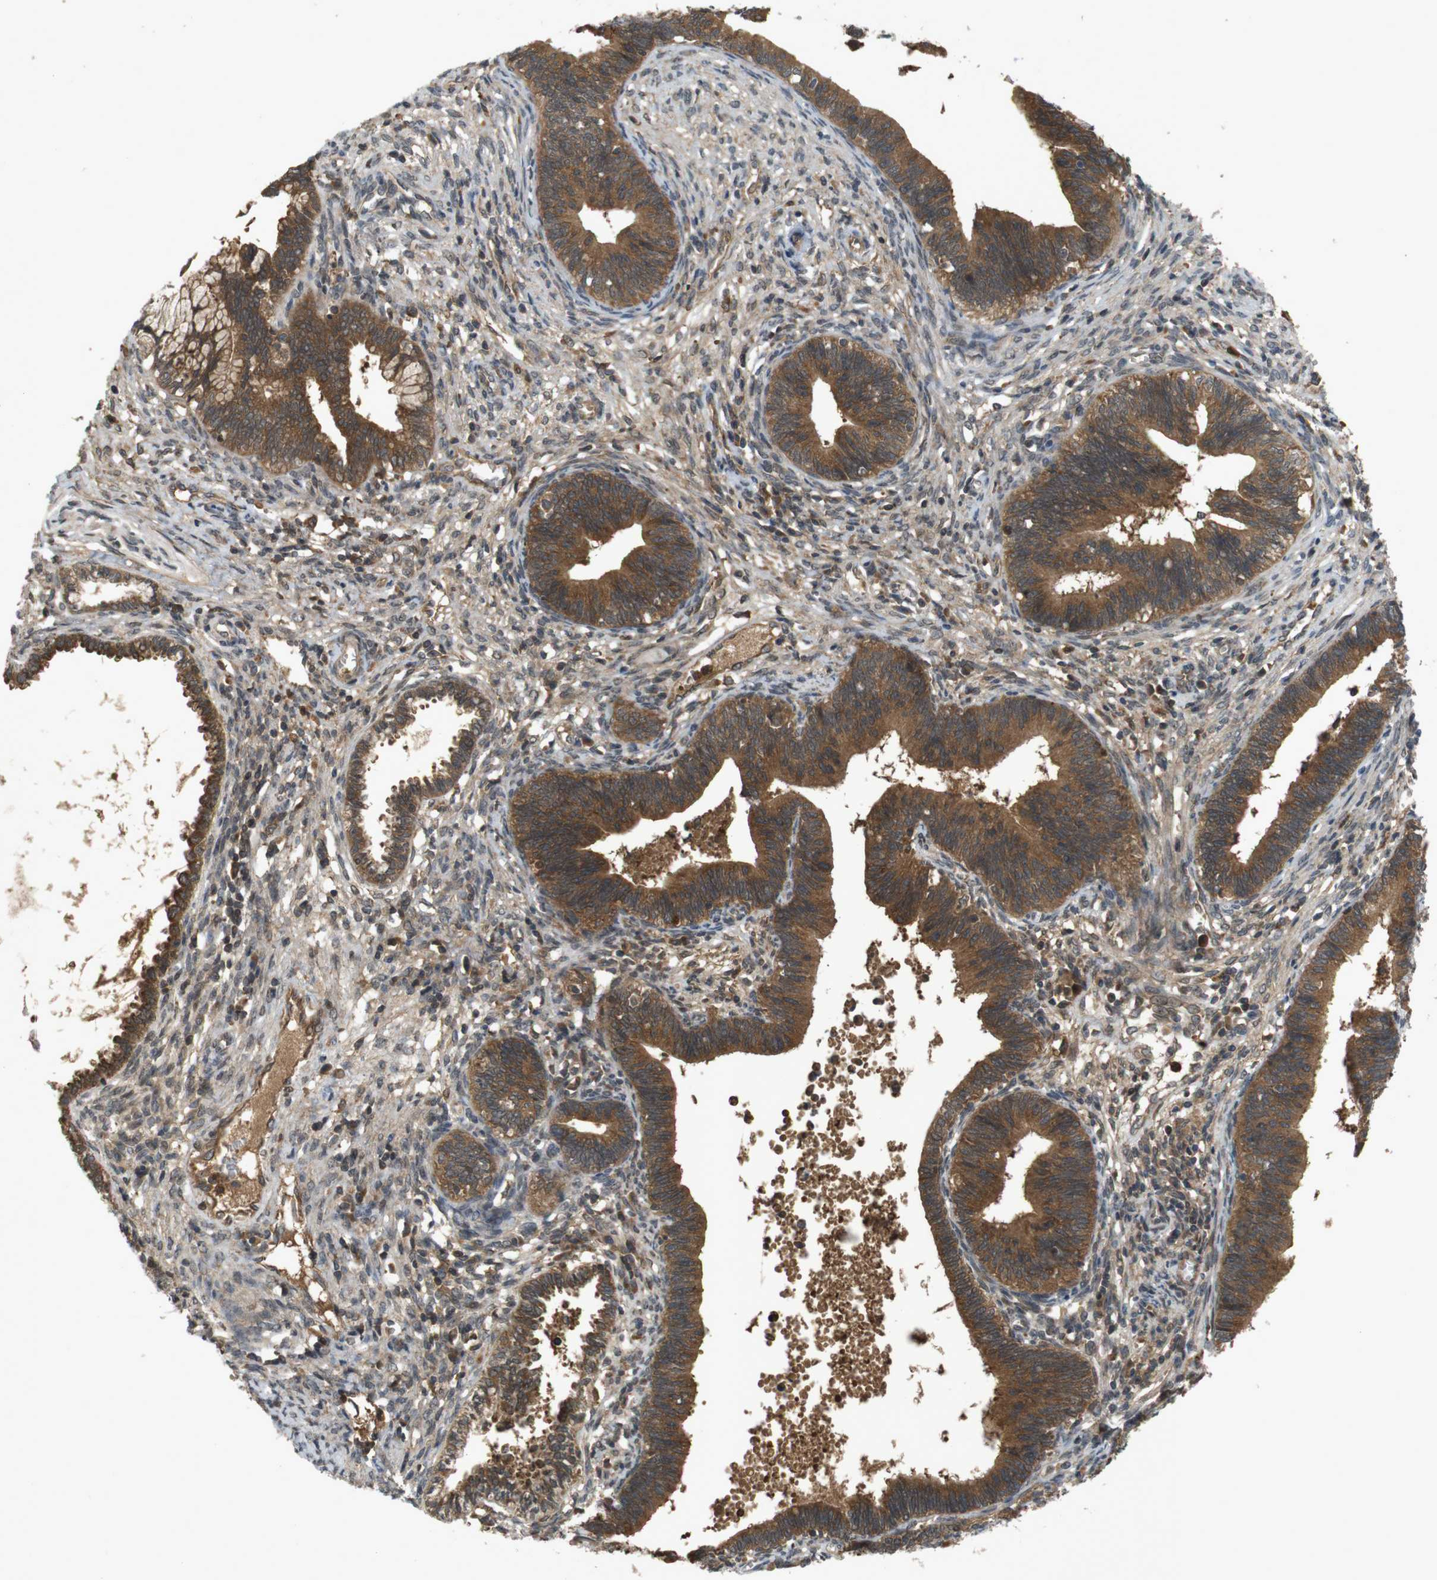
{"staining": {"intensity": "strong", "quantity": ">75%", "location": "cytoplasmic/membranous"}, "tissue": "cervical cancer", "cell_type": "Tumor cells", "image_type": "cancer", "snomed": [{"axis": "morphology", "description": "Adenocarcinoma, NOS"}, {"axis": "topography", "description": "Cervix"}], "caption": "The image displays staining of adenocarcinoma (cervical), revealing strong cytoplasmic/membranous protein positivity (brown color) within tumor cells.", "gene": "NFKBIE", "patient": {"sex": "female", "age": 44}}